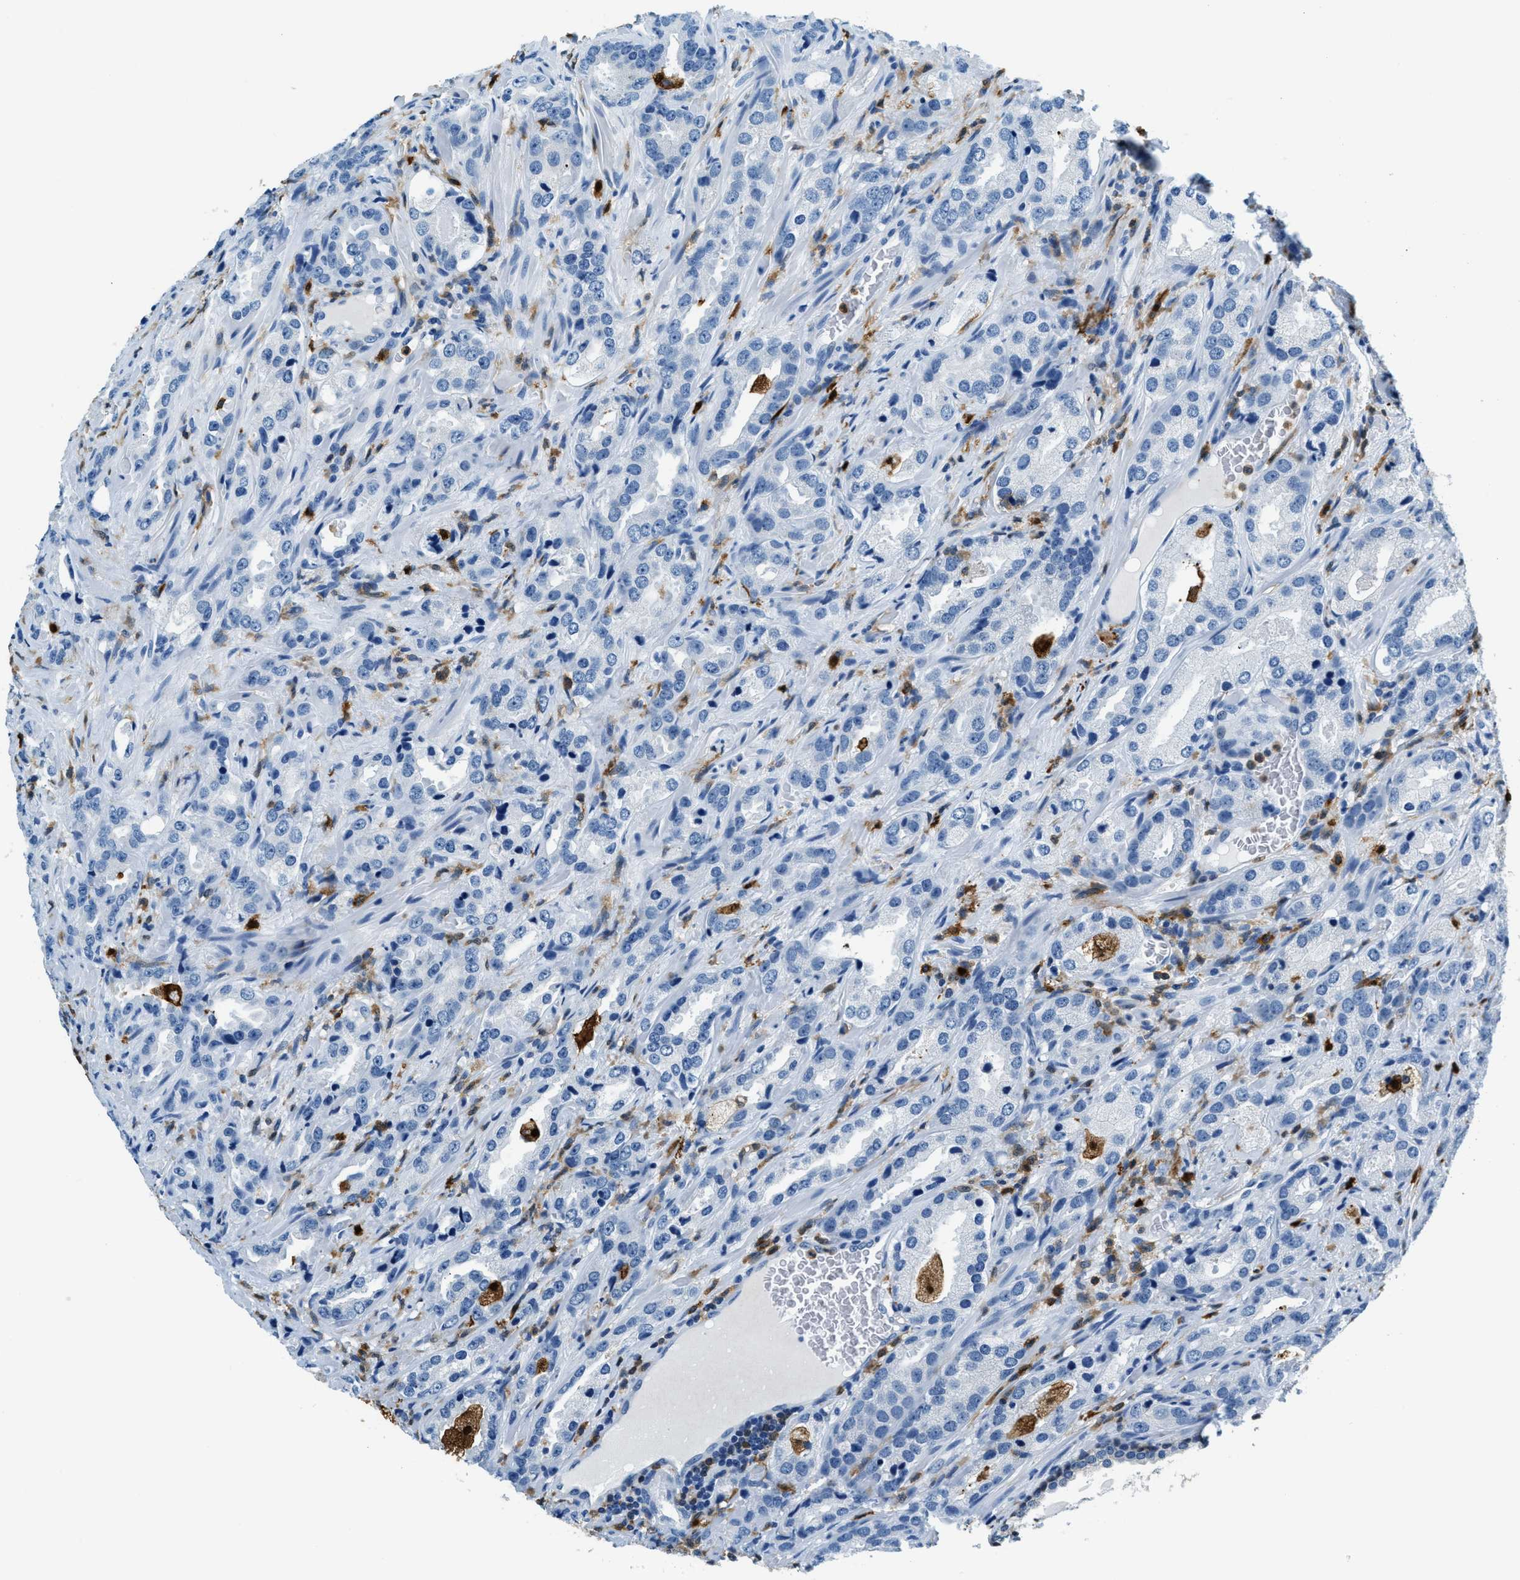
{"staining": {"intensity": "negative", "quantity": "none", "location": "none"}, "tissue": "prostate cancer", "cell_type": "Tumor cells", "image_type": "cancer", "snomed": [{"axis": "morphology", "description": "Adenocarcinoma, High grade"}, {"axis": "topography", "description": "Prostate"}], "caption": "Micrograph shows no protein expression in tumor cells of high-grade adenocarcinoma (prostate) tissue.", "gene": "CAPG", "patient": {"sex": "male", "age": 63}}